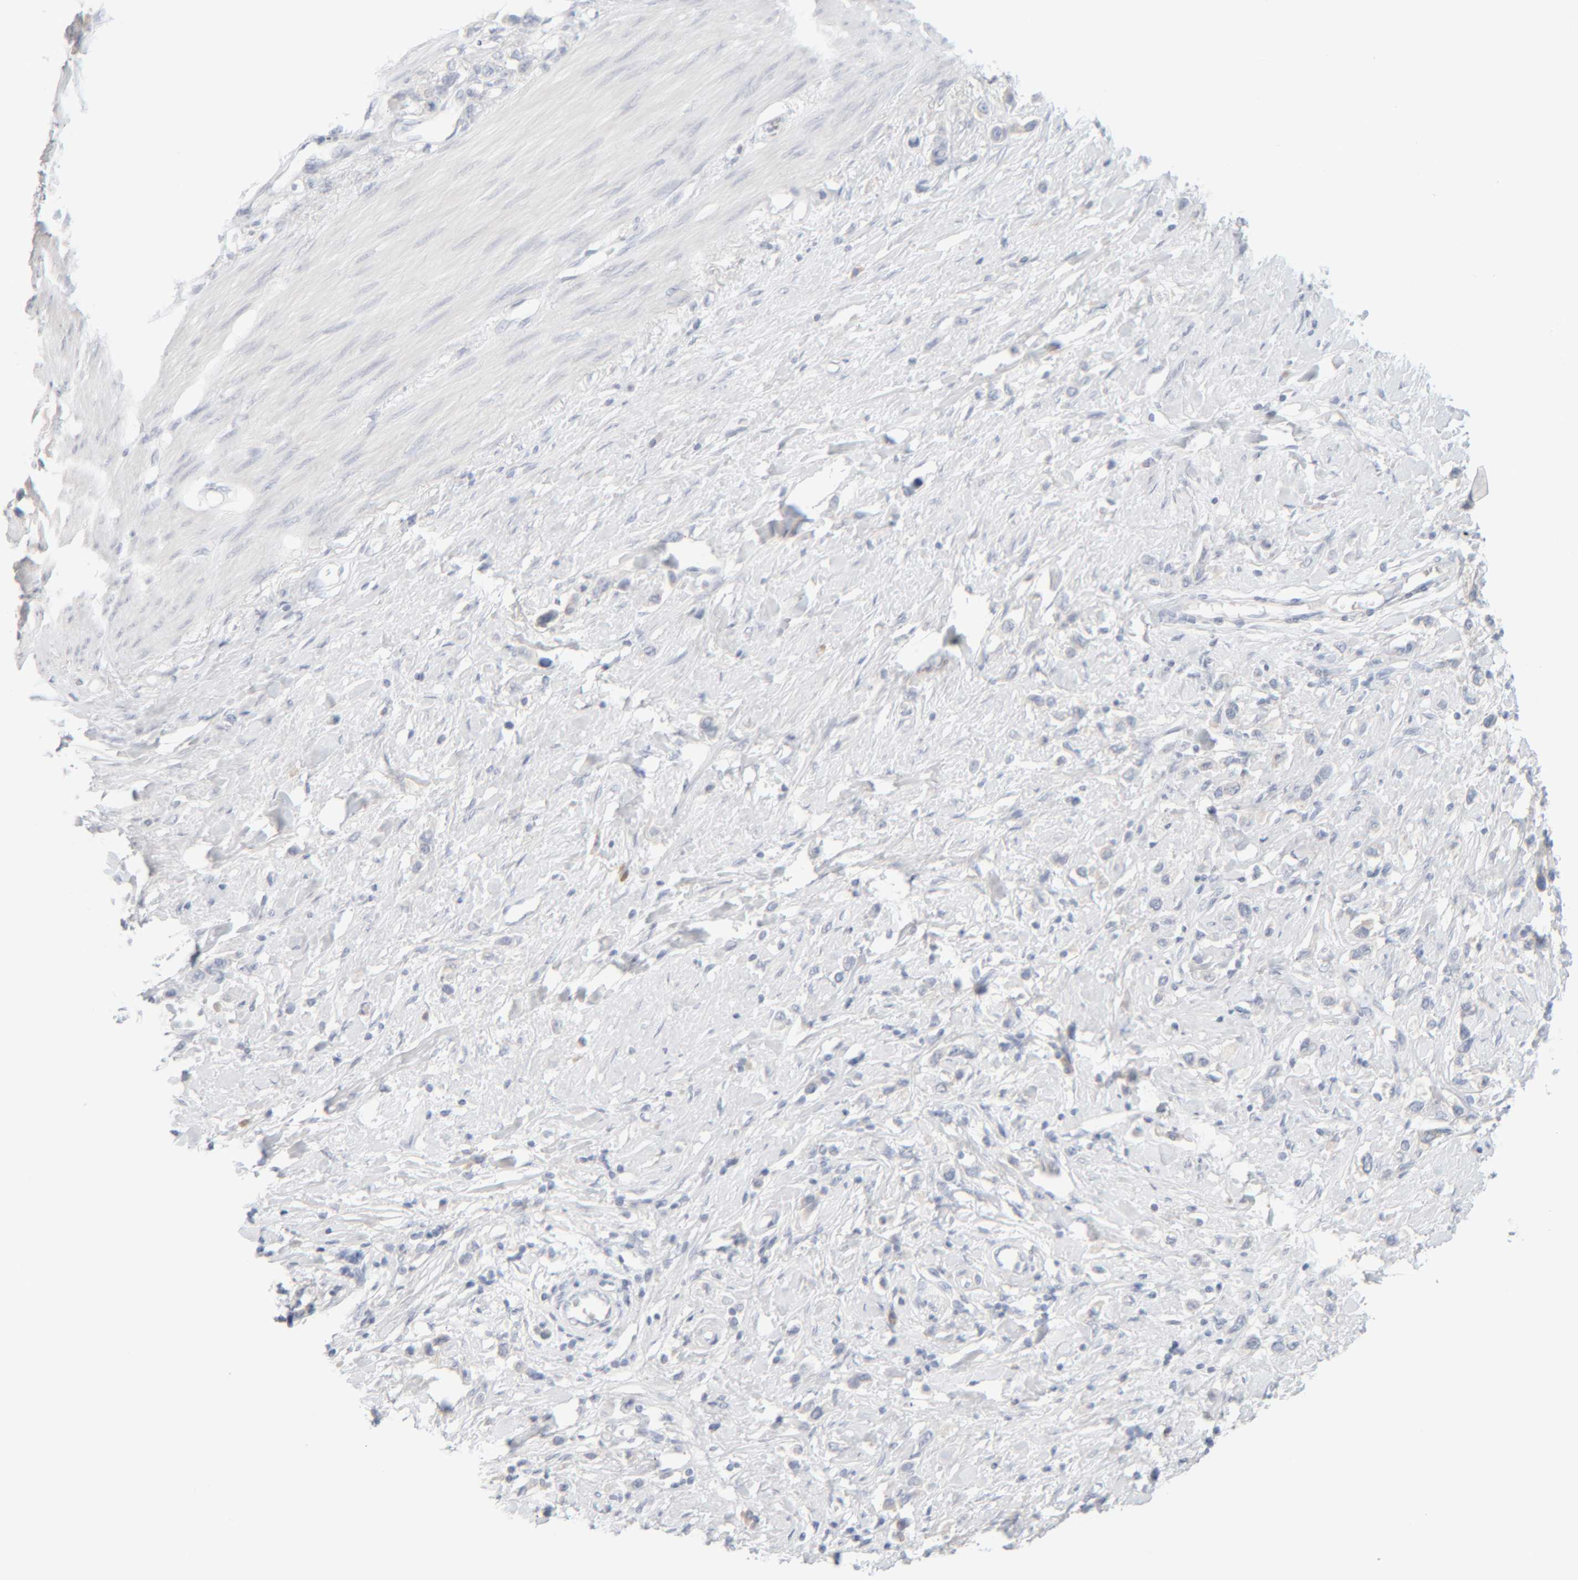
{"staining": {"intensity": "negative", "quantity": "none", "location": "none"}, "tissue": "stomach cancer", "cell_type": "Tumor cells", "image_type": "cancer", "snomed": [{"axis": "morphology", "description": "Adenocarcinoma, NOS"}, {"axis": "topography", "description": "Stomach"}], "caption": "This is an IHC micrograph of human adenocarcinoma (stomach). There is no expression in tumor cells.", "gene": "RIDA", "patient": {"sex": "female", "age": 65}}